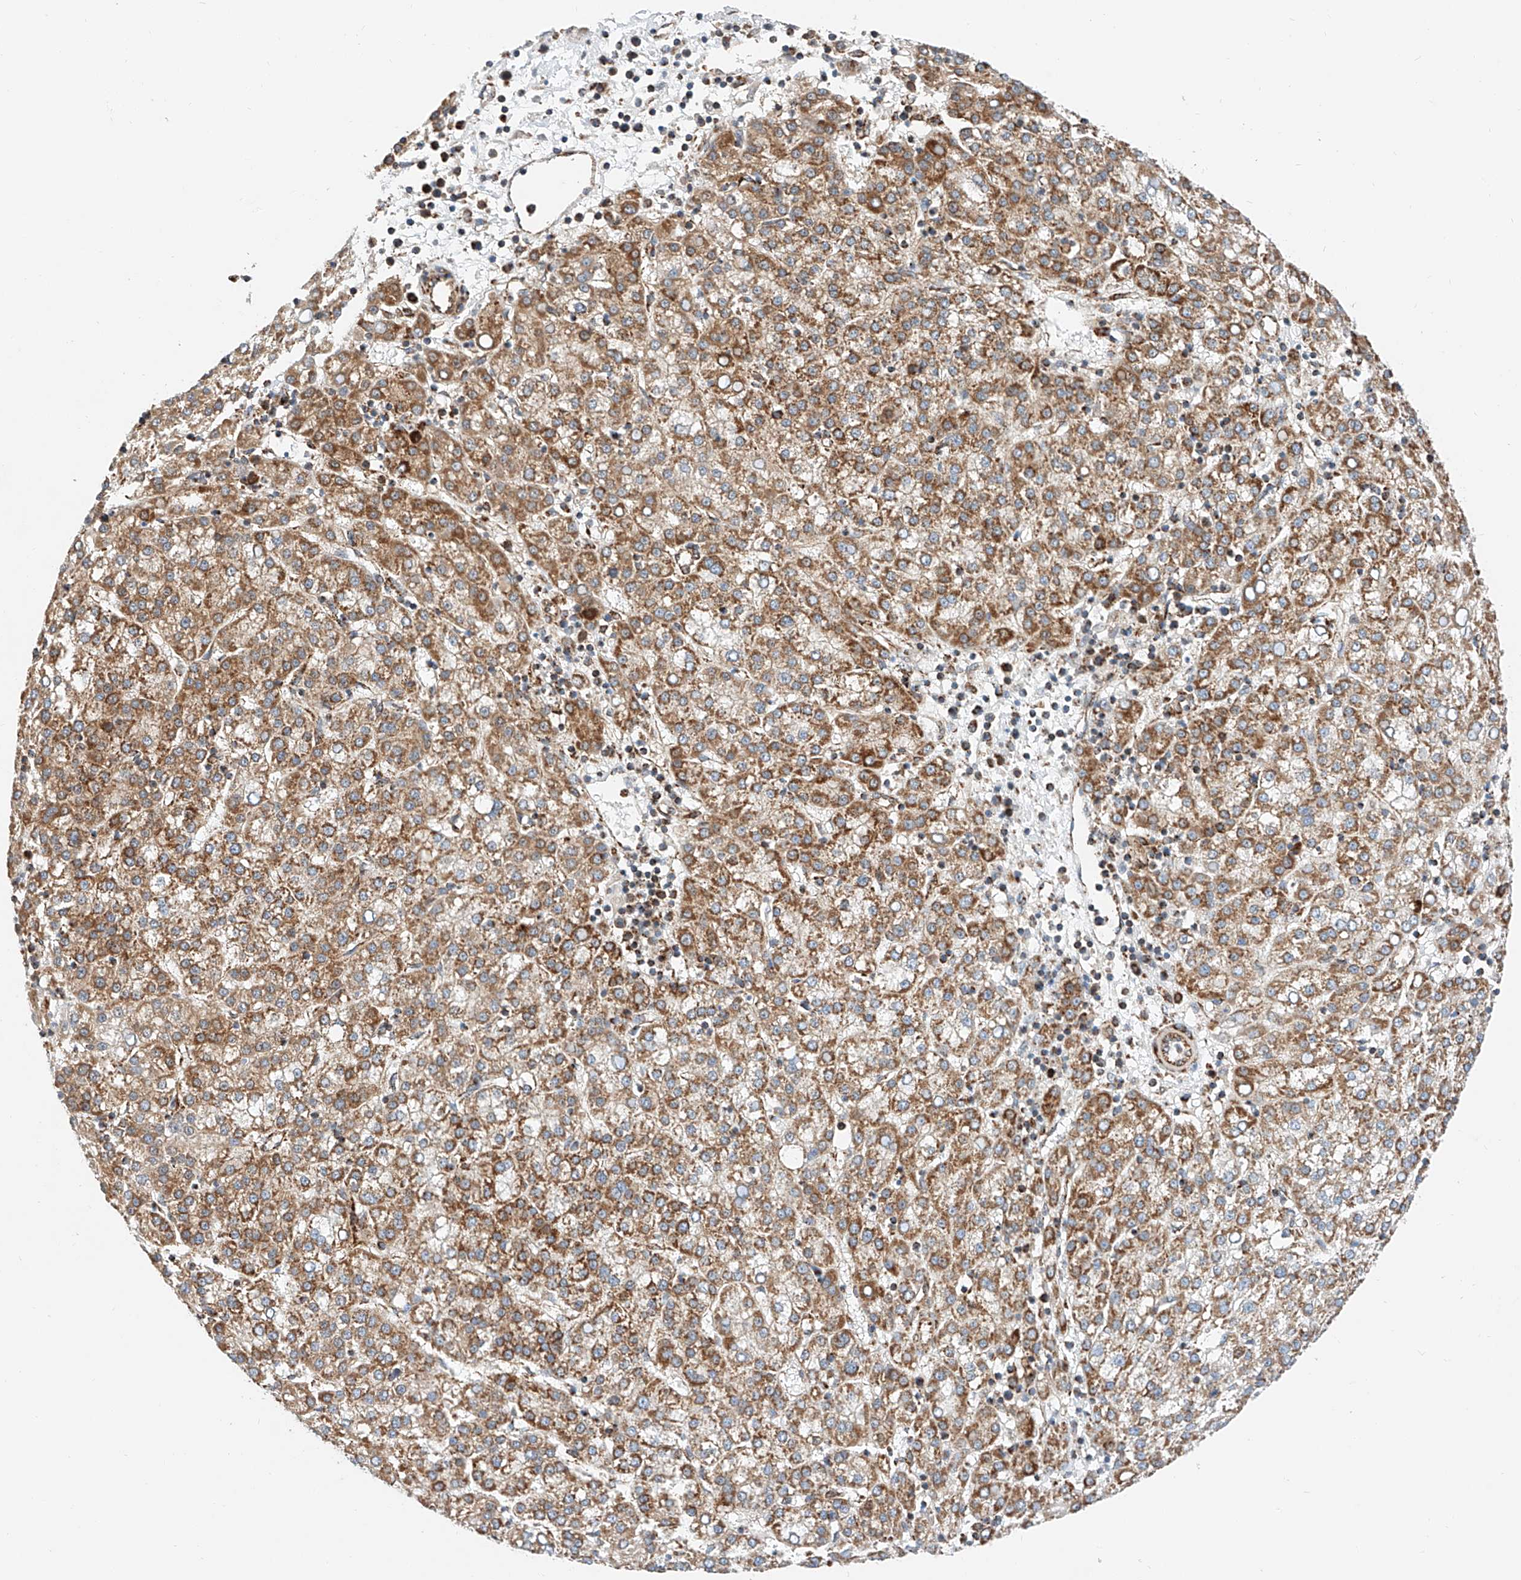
{"staining": {"intensity": "moderate", "quantity": ">75%", "location": "cytoplasmic/membranous"}, "tissue": "liver cancer", "cell_type": "Tumor cells", "image_type": "cancer", "snomed": [{"axis": "morphology", "description": "Carcinoma, Hepatocellular, NOS"}, {"axis": "topography", "description": "Liver"}], "caption": "Brown immunohistochemical staining in human liver cancer (hepatocellular carcinoma) shows moderate cytoplasmic/membranous positivity in about >75% of tumor cells.", "gene": "NDUFV3", "patient": {"sex": "female", "age": 58}}